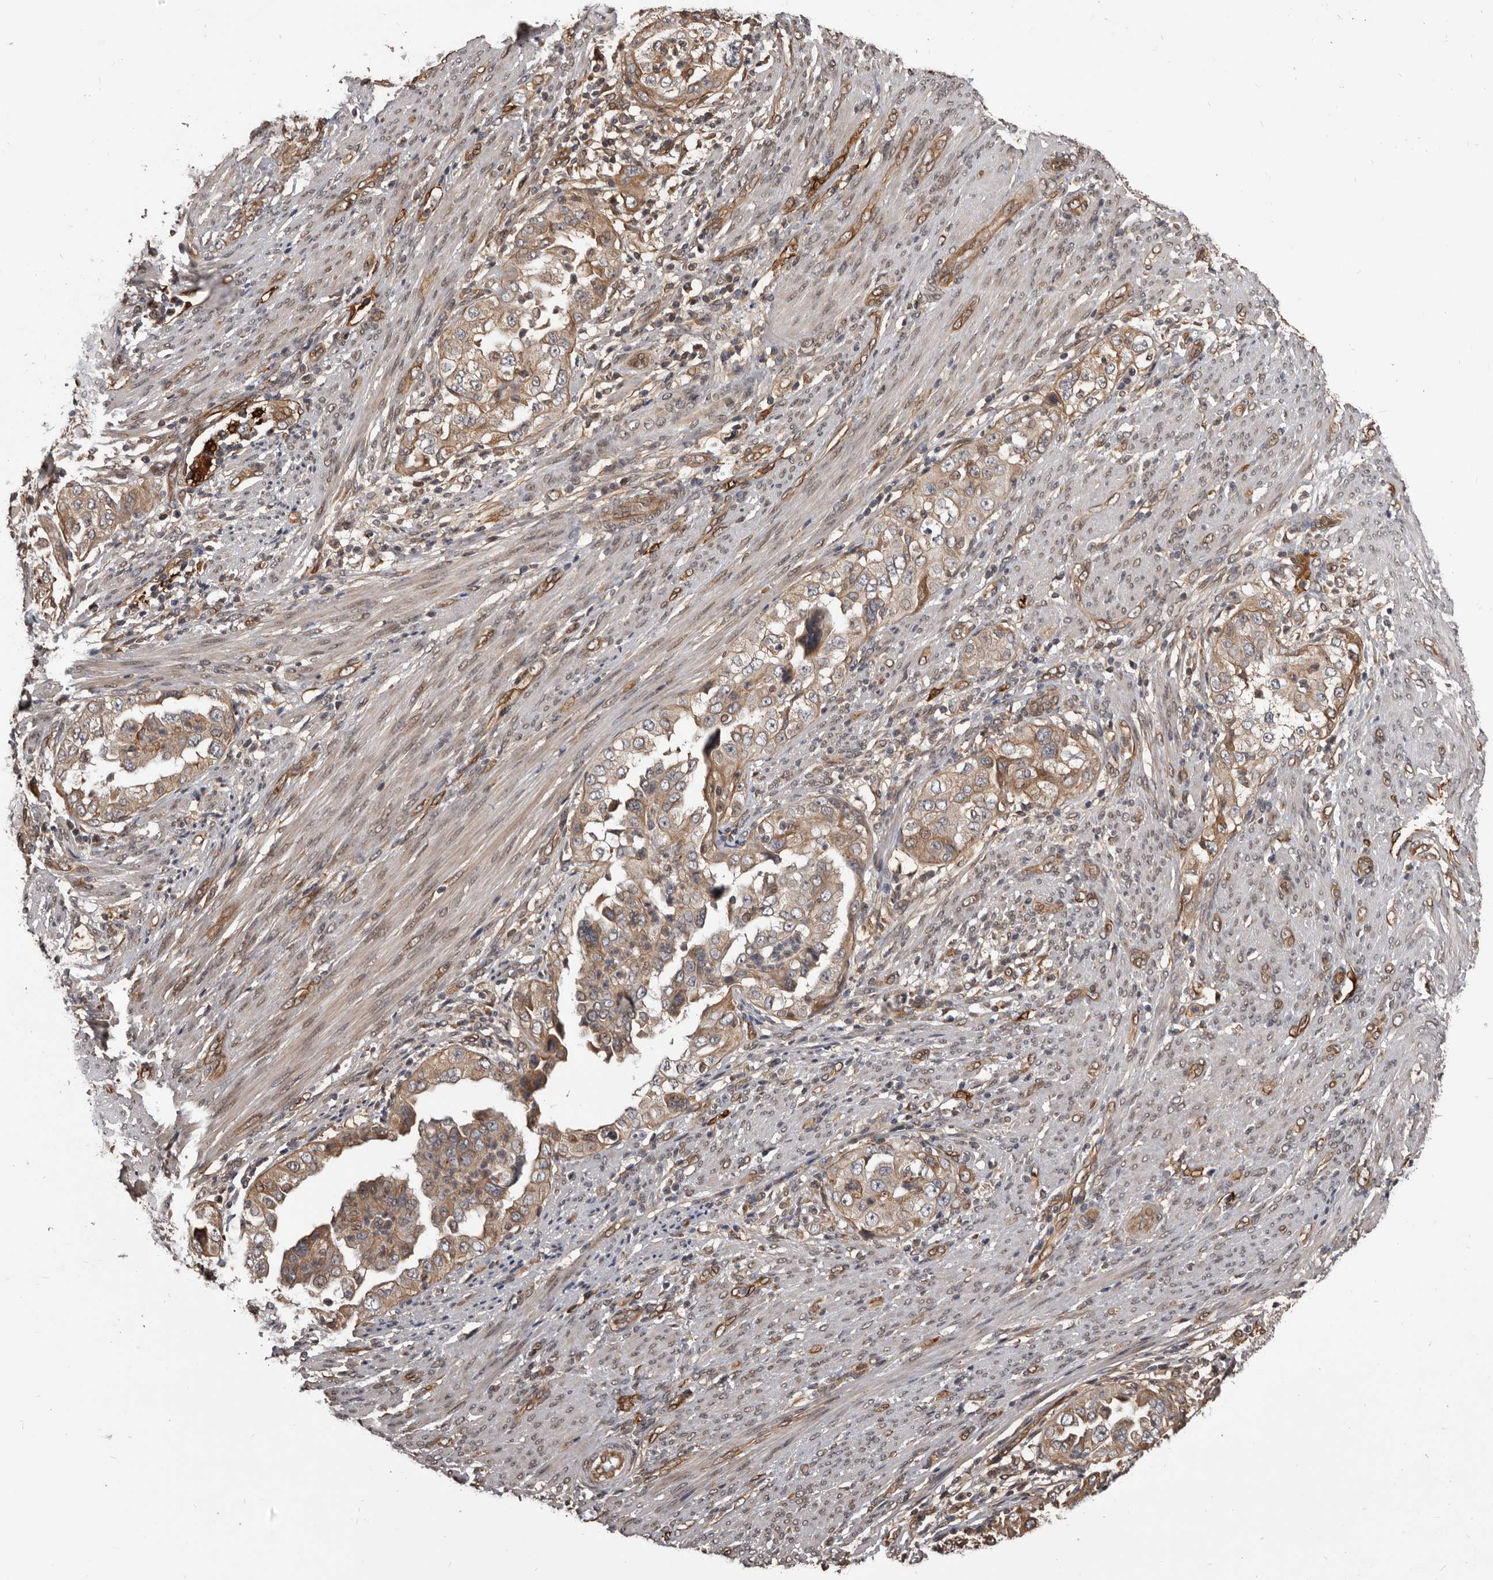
{"staining": {"intensity": "weak", "quantity": ">75%", "location": "cytoplasmic/membranous"}, "tissue": "endometrial cancer", "cell_type": "Tumor cells", "image_type": "cancer", "snomed": [{"axis": "morphology", "description": "Adenocarcinoma, NOS"}, {"axis": "topography", "description": "Endometrium"}], "caption": "The image displays a brown stain indicating the presence of a protein in the cytoplasmic/membranous of tumor cells in endometrial cancer.", "gene": "ADAMTS20", "patient": {"sex": "female", "age": 85}}